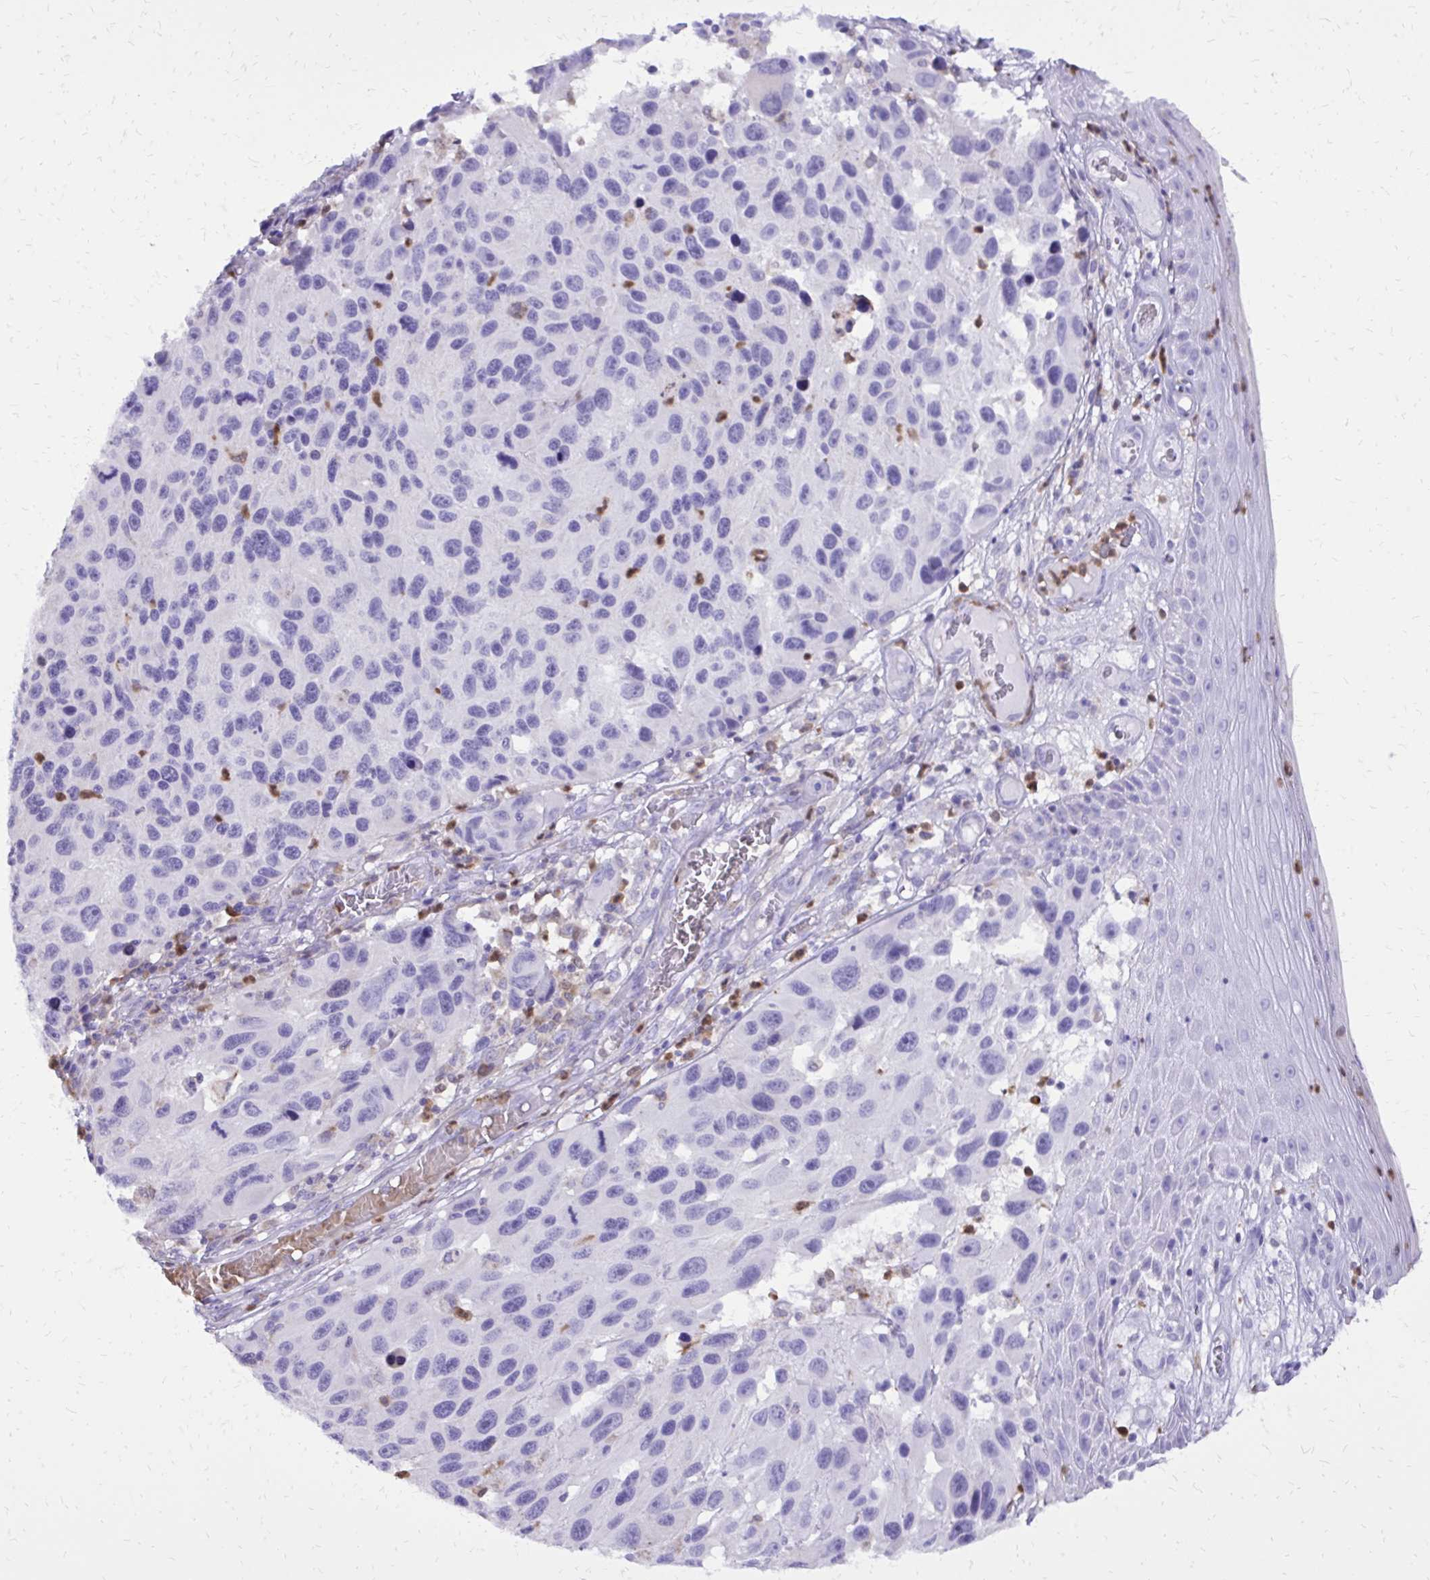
{"staining": {"intensity": "negative", "quantity": "none", "location": "none"}, "tissue": "melanoma", "cell_type": "Tumor cells", "image_type": "cancer", "snomed": [{"axis": "morphology", "description": "Malignant melanoma, NOS"}, {"axis": "topography", "description": "Skin"}], "caption": "Immunohistochemical staining of melanoma reveals no significant staining in tumor cells.", "gene": "CAT", "patient": {"sex": "male", "age": 53}}